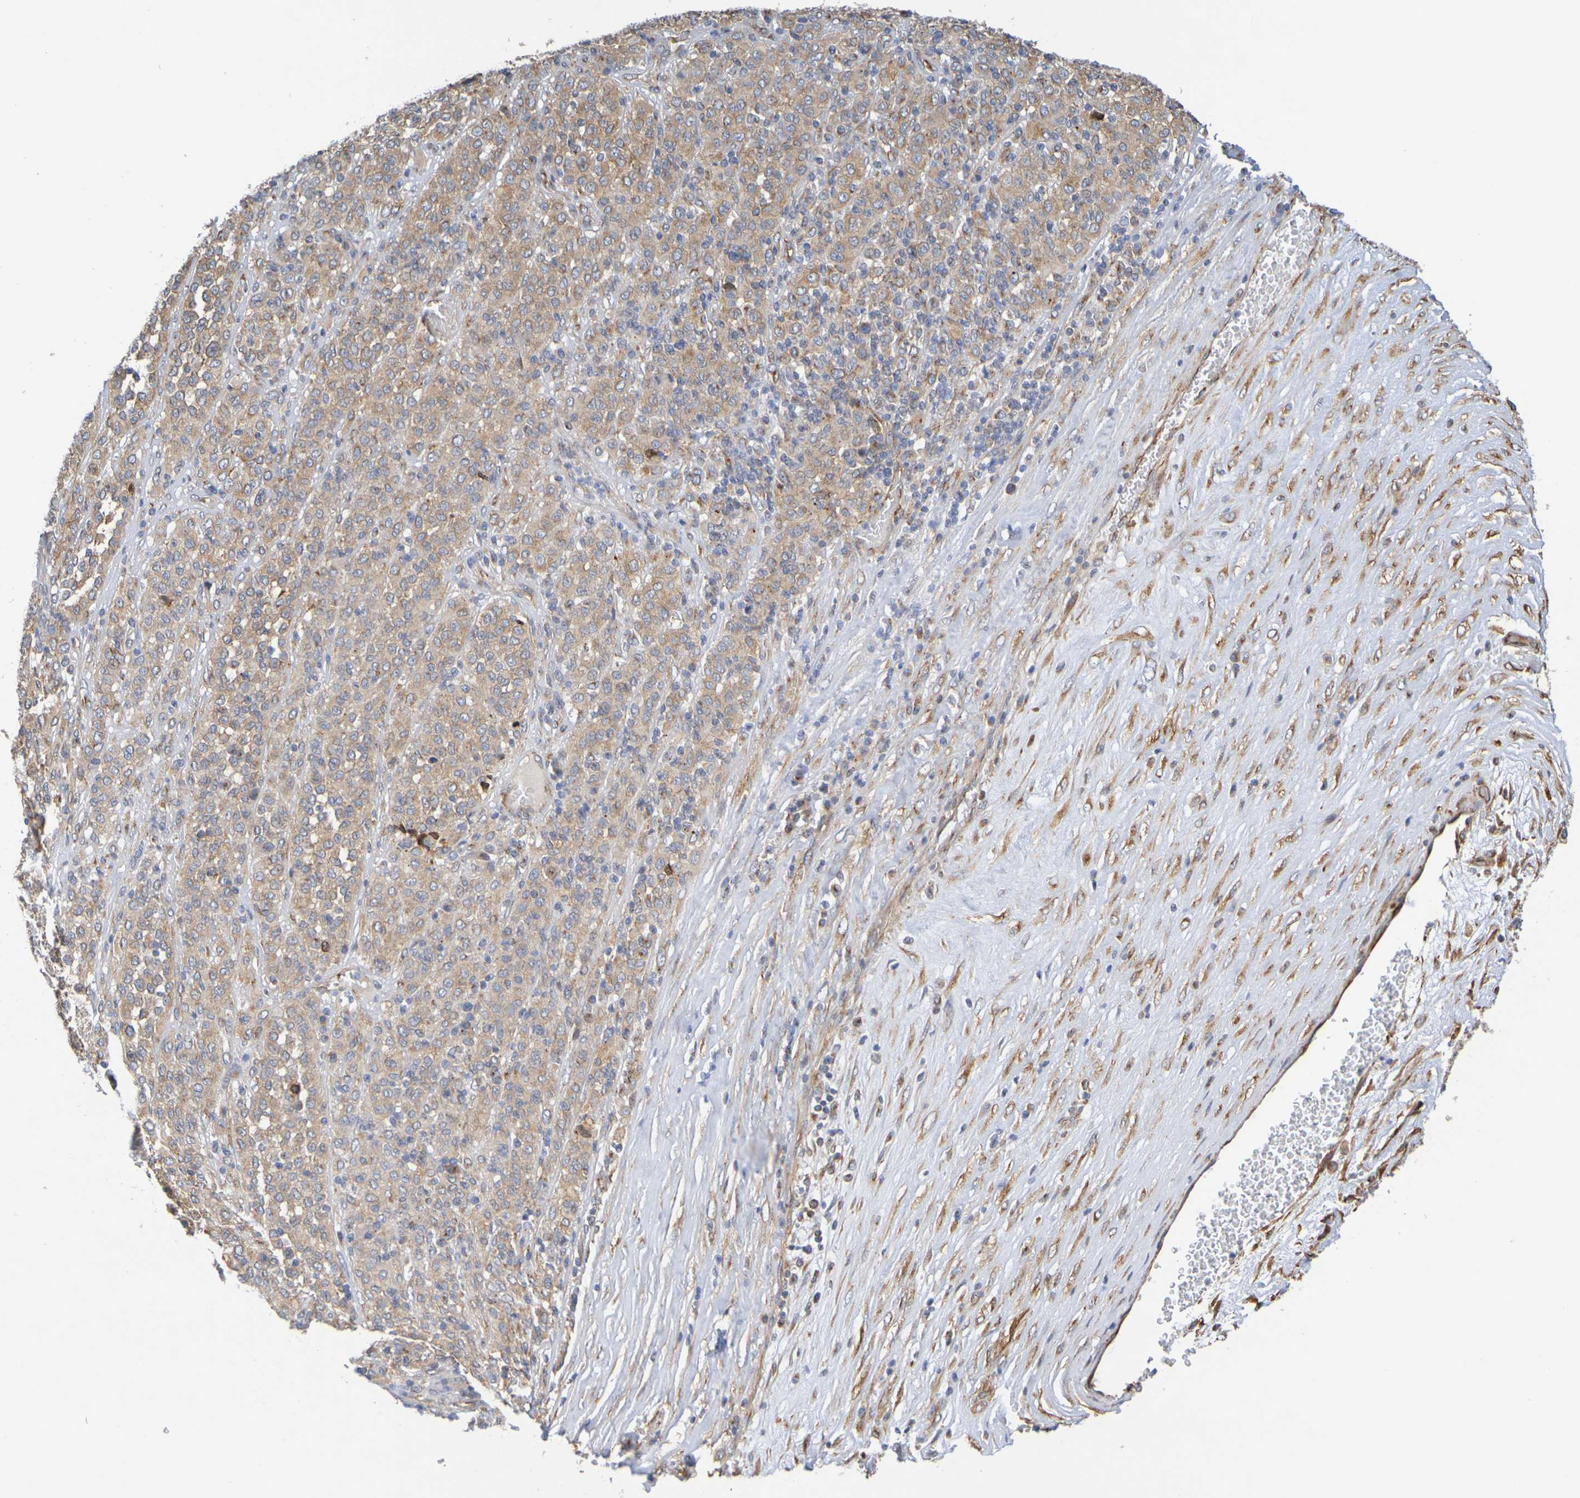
{"staining": {"intensity": "weak", "quantity": ">75%", "location": "cytoplasmic/membranous"}, "tissue": "melanoma", "cell_type": "Tumor cells", "image_type": "cancer", "snomed": [{"axis": "morphology", "description": "Malignant melanoma, Metastatic site"}, {"axis": "topography", "description": "Pancreas"}], "caption": "Human melanoma stained with a protein marker demonstrates weak staining in tumor cells.", "gene": "DCP2", "patient": {"sex": "female", "age": 30}}